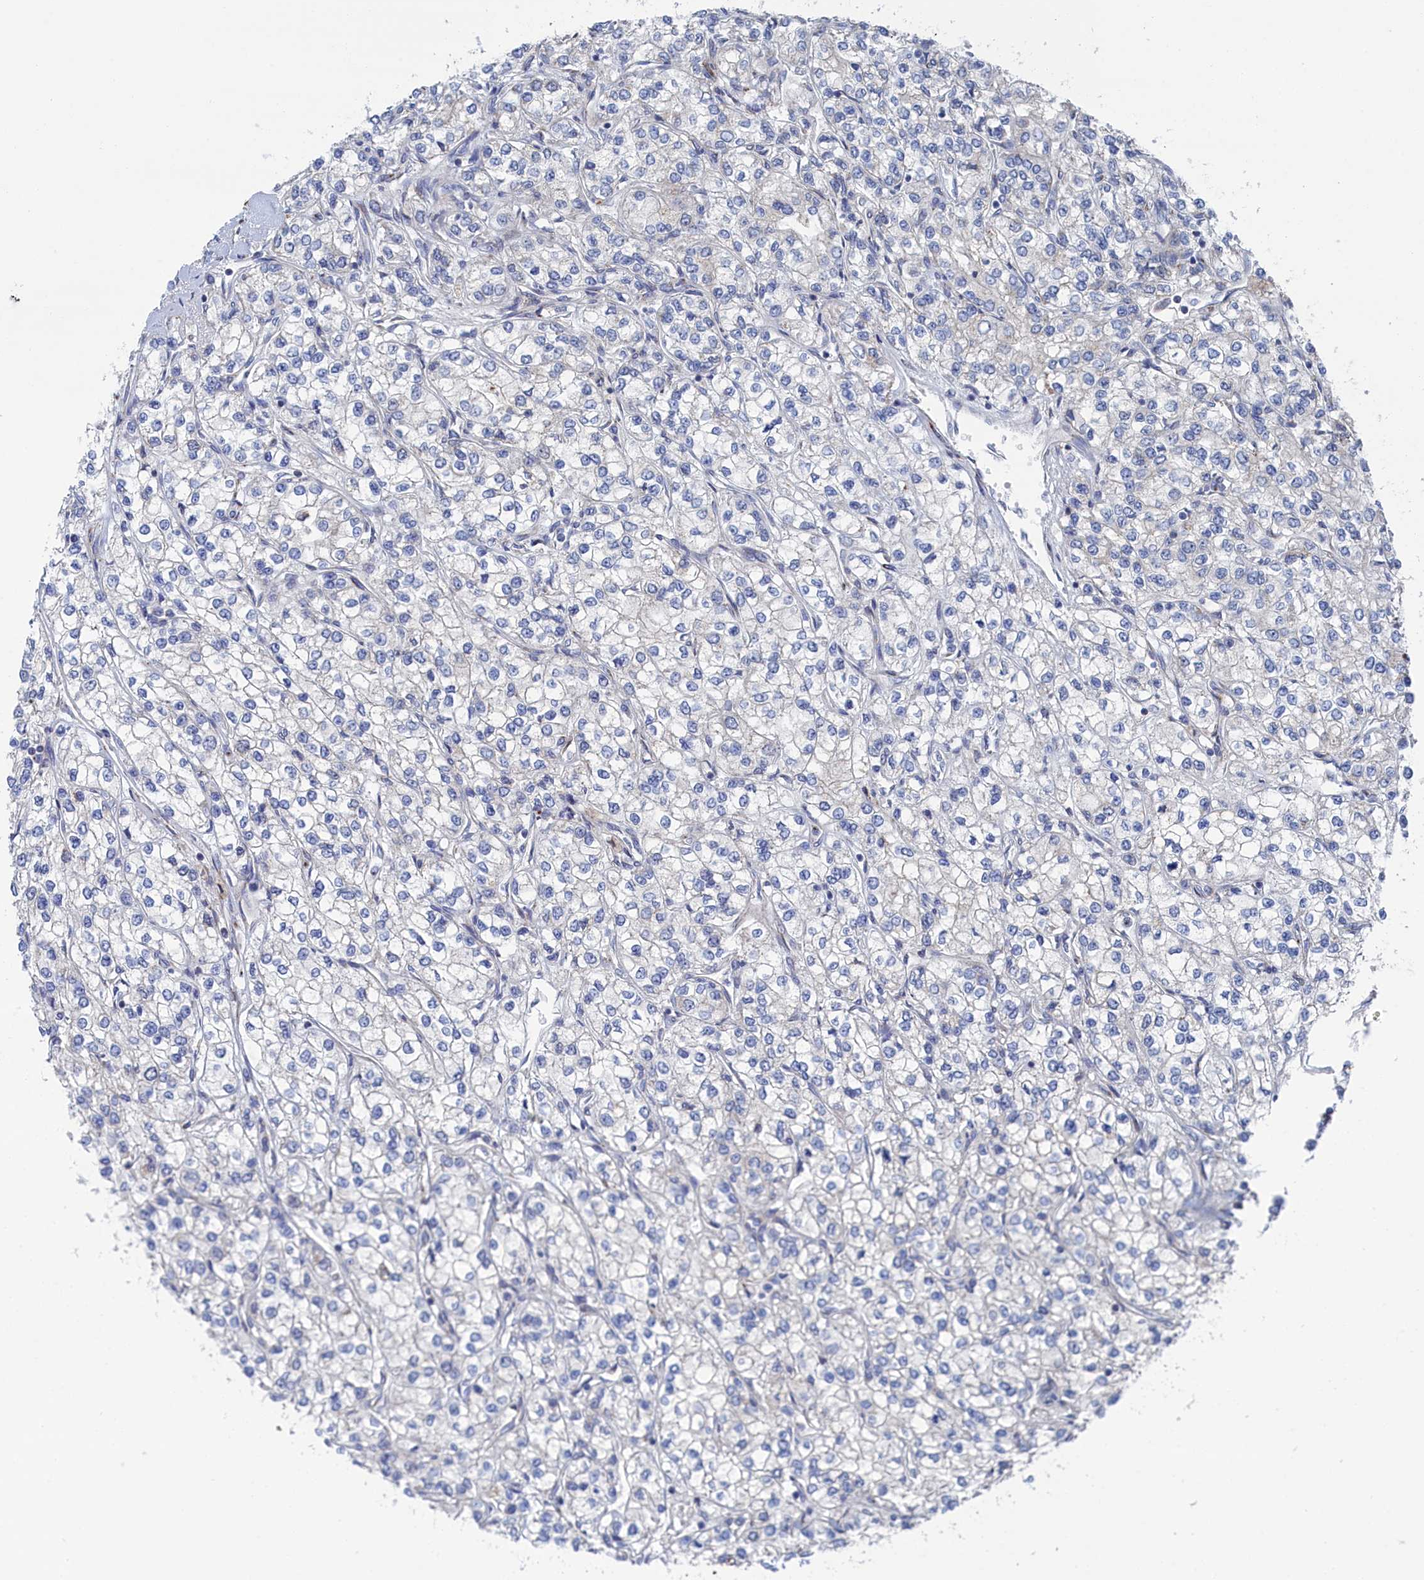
{"staining": {"intensity": "negative", "quantity": "none", "location": "none"}, "tissue": "renal cancer", "cell_type": "Tumor cells", "image_type": "cancer", "snomed": [{"axis": "morphology", "description": "Adenocarcinoma, NOS"}, {"axis": "topography", "description": "Kidney"}], "caption": "There is no significant staining in tumor cells of adenocarcinoma (renal). (DAB (3,3'-diaminobenzidine) immunohistochemistry (IHC) visualized using brightfield microscopy, high magnification).", "gene": "IRX1", "patient": {"sex": "male", "age": 80}}